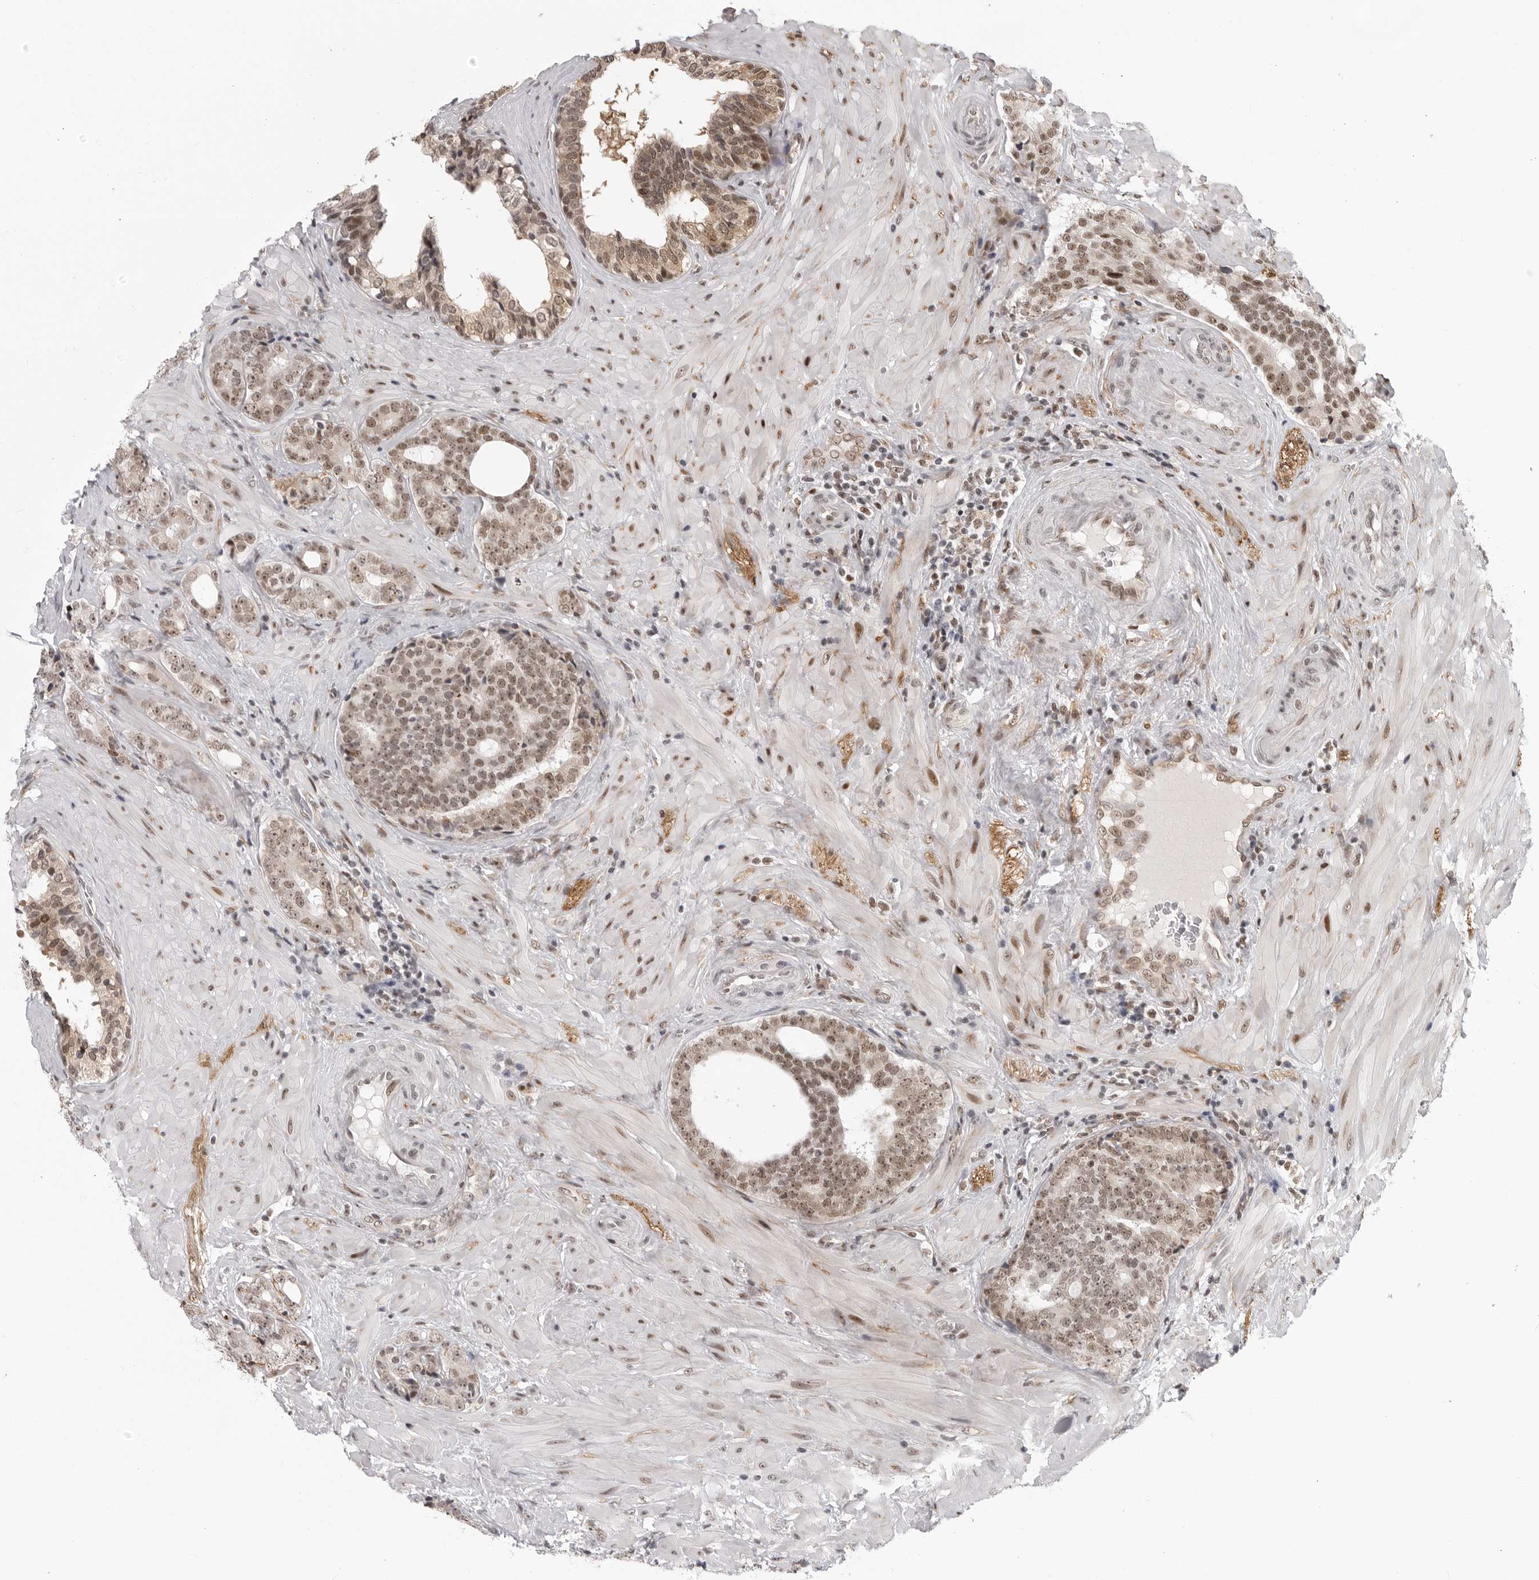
{"staining": {"intensity": "moderate", "quantity": ">75%", "location": "nuclear"}, "tissue": "prostate cancer", "cell_type": "Tumor cells", "image_type": "cancer", "snomed": [{"axis": "morphology", "description": "Adenocarcinoma, High grade"}, {"axis": "topography", "description": "Prostate"}], "caption": "Adenocarcinoma (high-grade) (prostate) stained with a brown dye displays moderate nuclear positive staining in about >75% of tumor cells.", "gene": "PRDM10", "patient": {"sex": "male", "age": 56}}